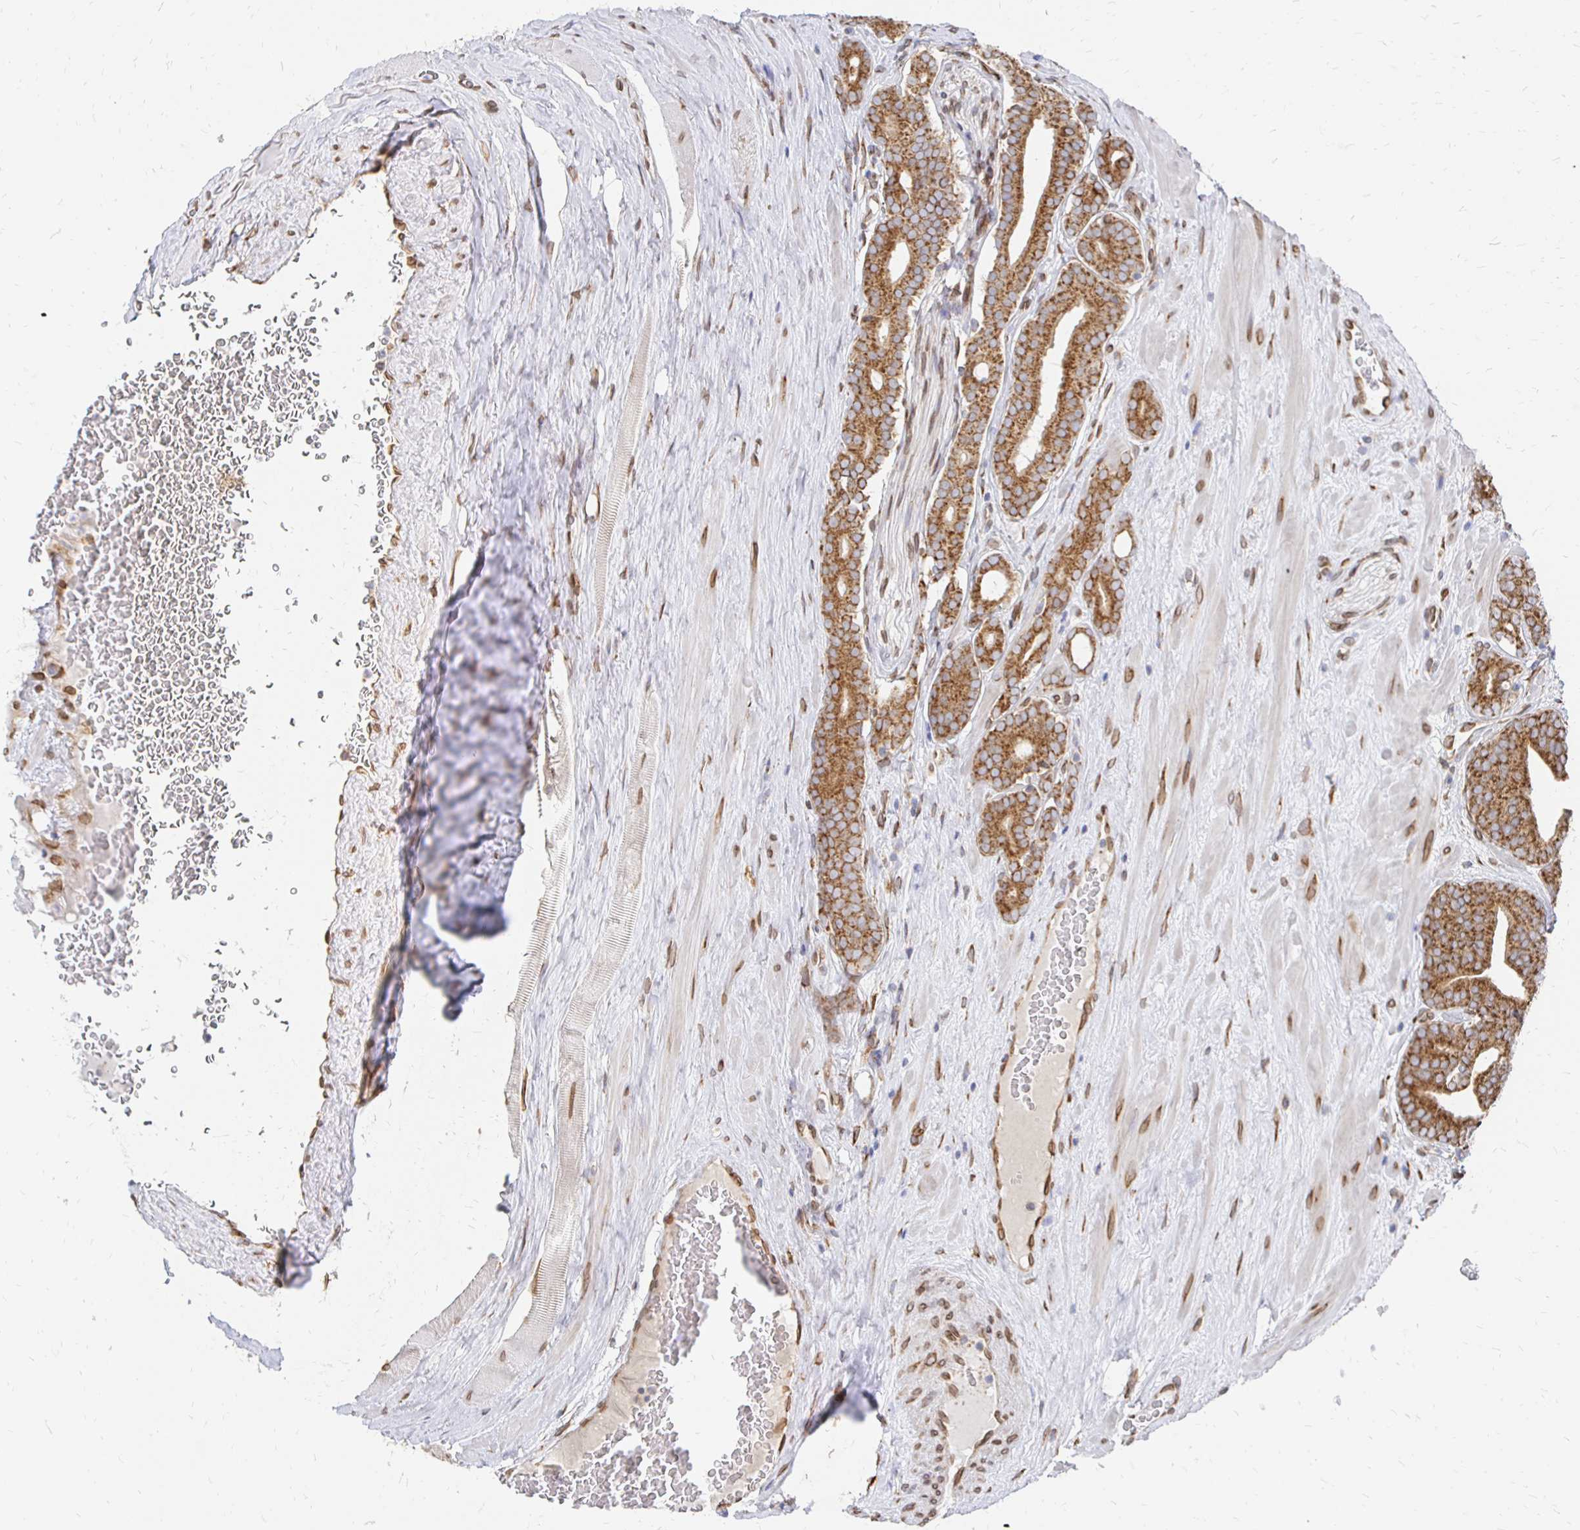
{"staining": {"intensity": "strong", "quantity": ">75%", "location": "cytoplasmic/membranous,nuclear"}, "tissue": "prostate cancer", "cell_type": "Tumor cells", "image_type": "cancer", "snomed": [{"axis": "morphology", "description": "Adenocarcinoma, High grade"}, {"axis": "topography", "description": "Prostate"}], "caption": "Immunohistochemical staining of human prostate cancer (high-grade adenocarcinoma) demonstrates high levels of strong cytoplasmic/membranous and nuclear protein positivity in about >75% of tumor cells.", "gene": "PELI3", "patient": {"sex": "male", "age": 66}}